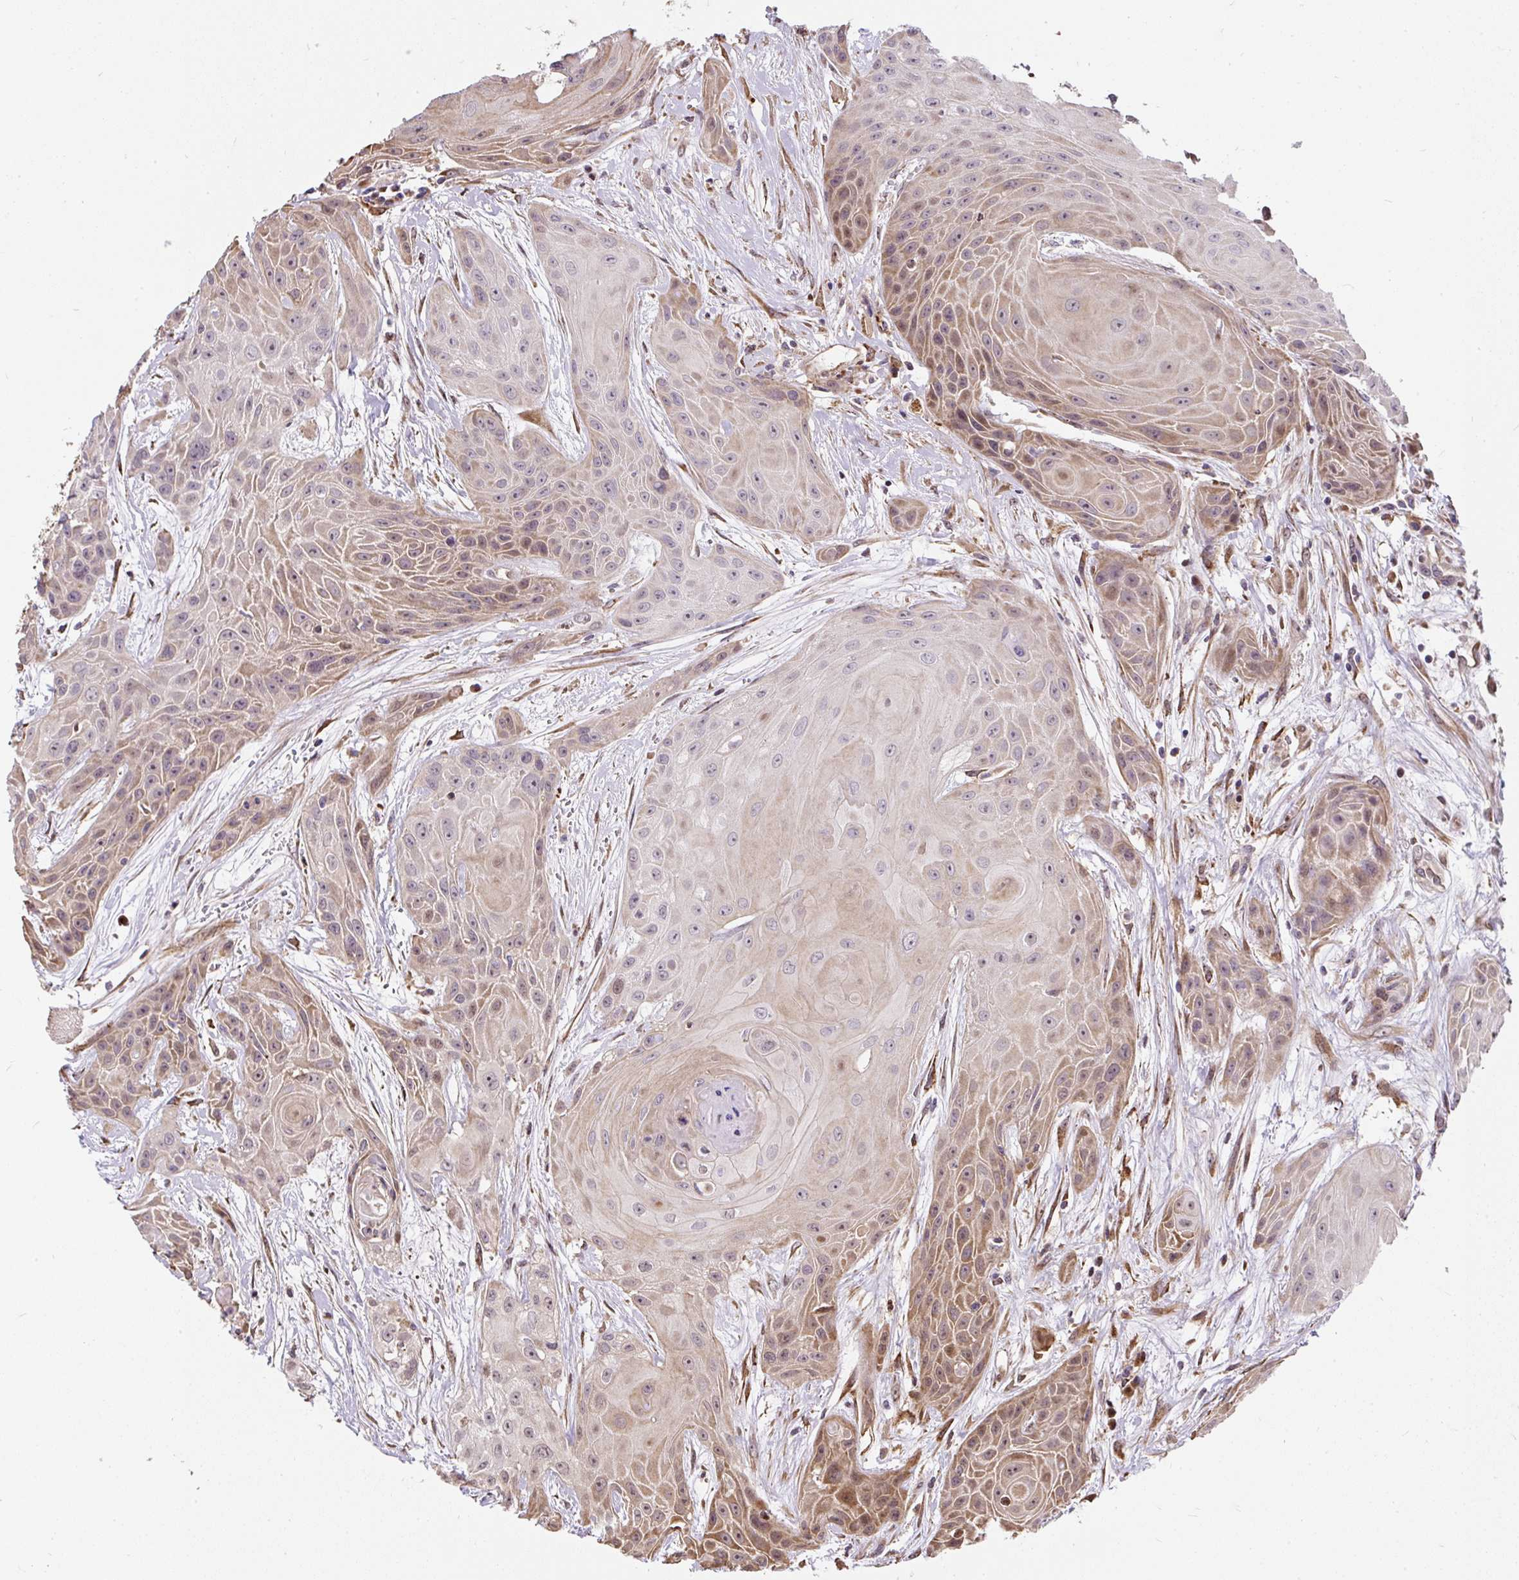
{"staining": {"intensity": "moderate", "quantity": "<25%", "location": "cytoplasmic/membranous"}, "tissue": "head and neck cancer", "cell_type": "Tumor cells", "image_type": "cancer", "snomed": [{"axis": "morphology", "description": "Squamous cell carcinoma, NOS"}, {"axis": "topography", "description": "Head-Neck"}], "caption": "Immunohistochemical staining of head and neck cancer reveals low levels of moderate cytoplasmic/membranous positivity in about <25% of tumor cells.", "gene": "PUS7L", "patient": {"sex": "female", "age": 73}}